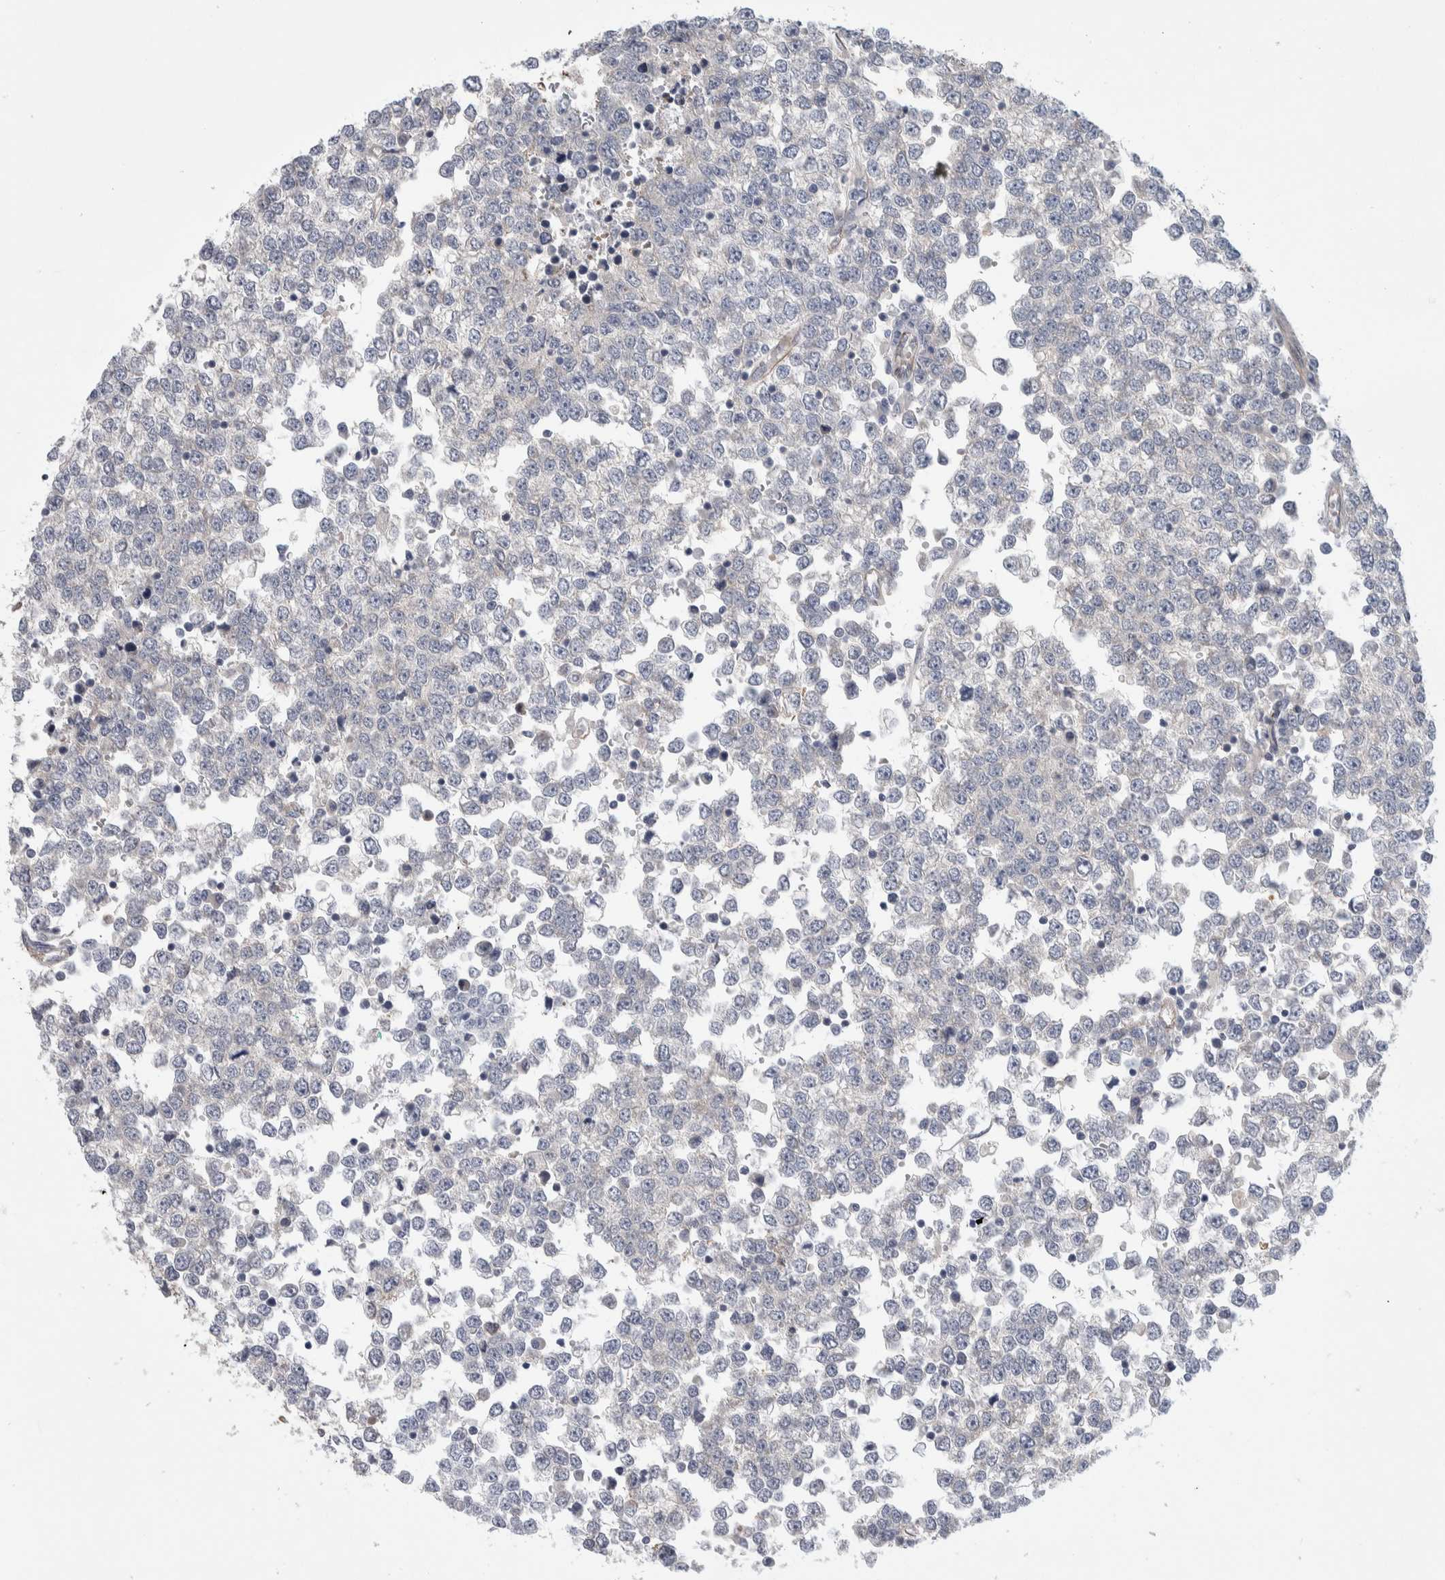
{"staining": {"intensity": "weak", "quantity": "<25%", "location": "cytoplasmic/membranous"}, "tissue": "testis cancer", "cell_type": "Tumor cells", "image_type": "cancer", "snomed": [{"axis": "morphology", "description": "Seminoma, NOS"}, {"axis": "topography", "description": "Testis"}], "caption": "High power microscopy image of an IHC histopathology image of seminoma (testis), revealing no significant positivity in tumor cells.", "gene": "ZNF862", "patient": {"sex": "male", "age": 65}}